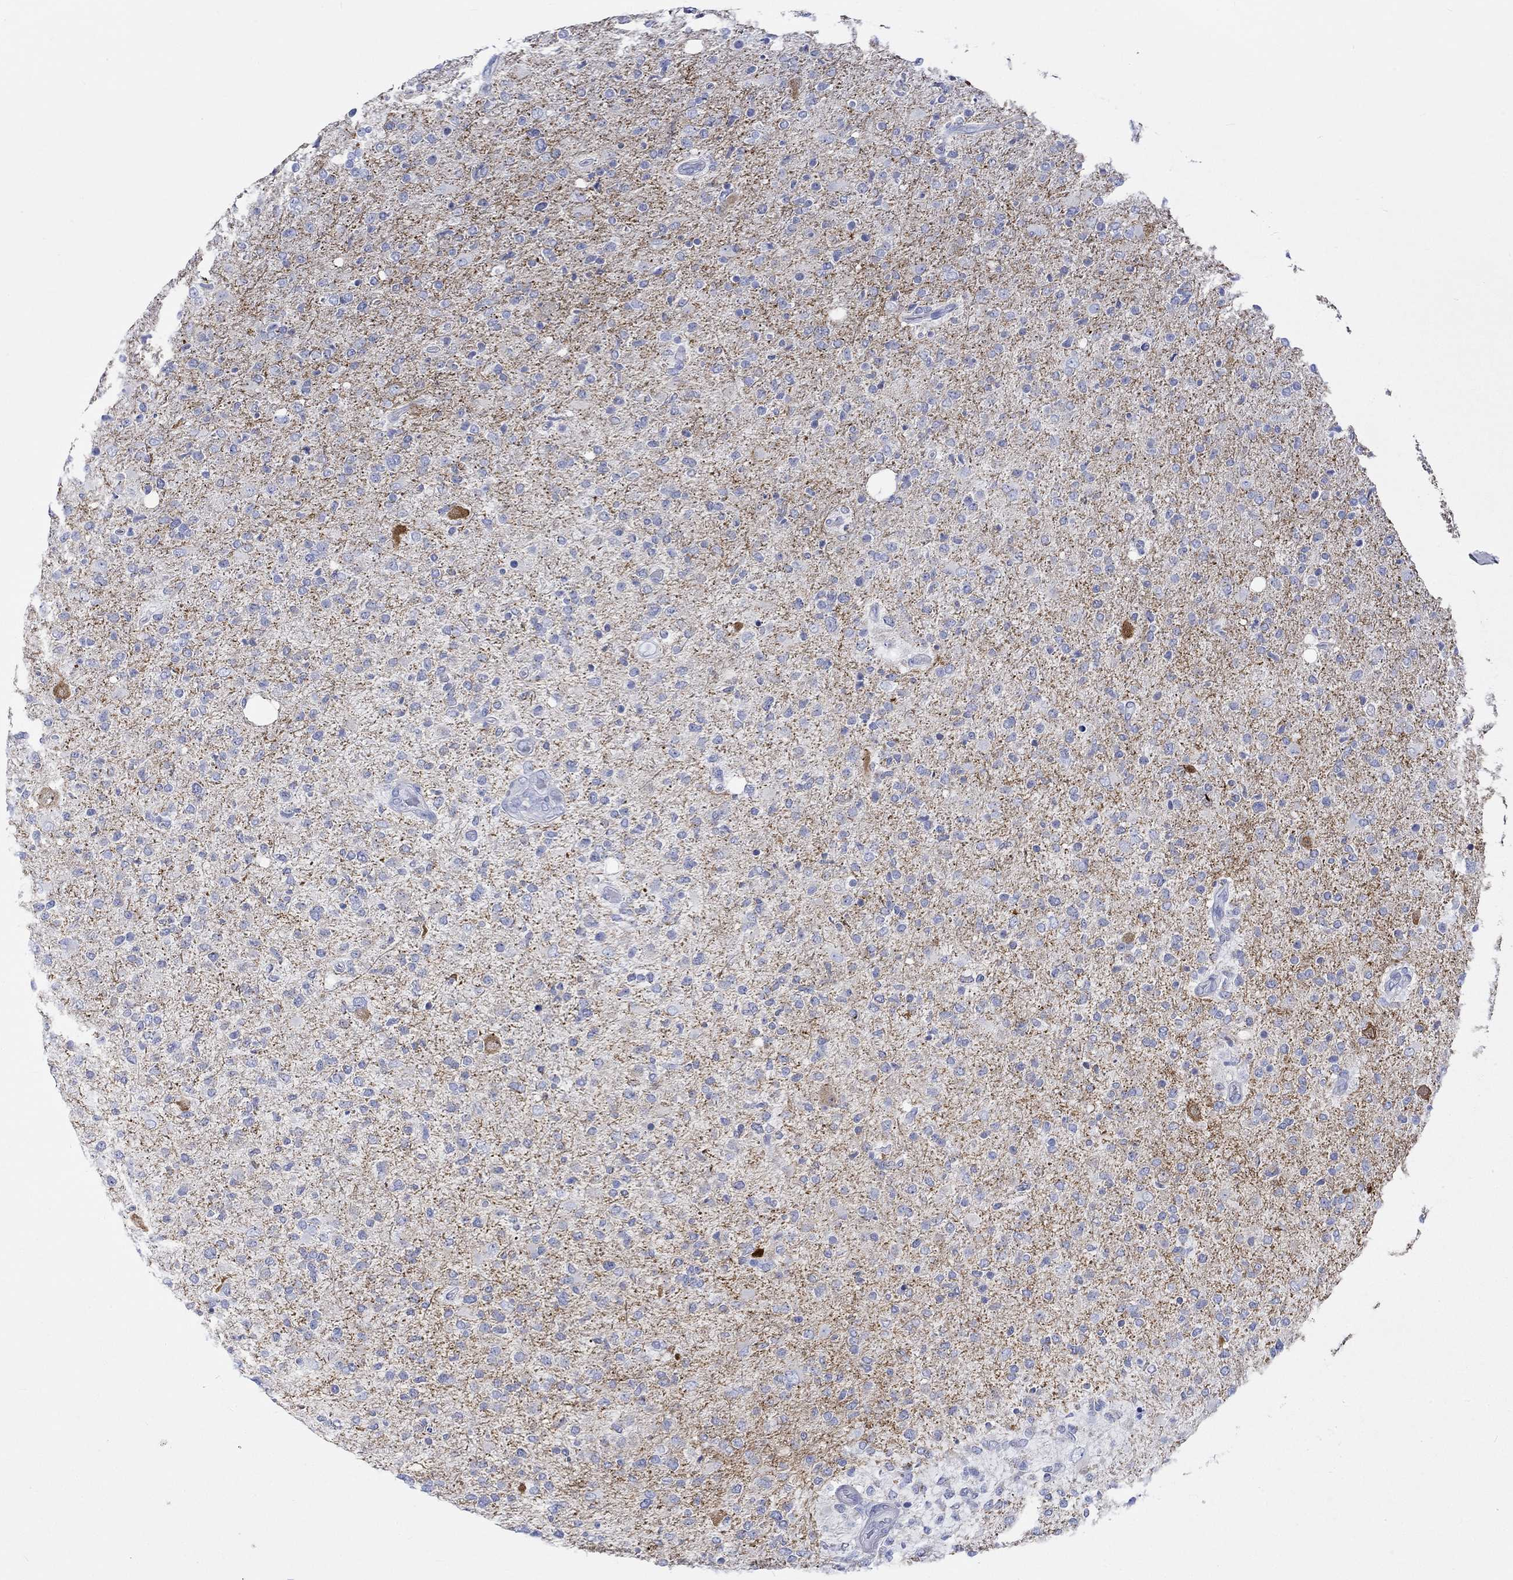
{"staining": {"intensity": "strong", "quantity": "<25%", "location": "nuclear"}, "tissue": "glioma", "cell_type": "Tumor cells", "image_type": "cancer", "snomed": [{"axis": "morphology", "description": "Glioma, malignant, High grade"}, {"axis": "topography", "description": "Cerebral cortex"}], "caption": "Immunohistochemical staining of human high-grade glioma (malignant) displays medium levels of strong nuclear staining in approximately <25% of tumor cells.", "gene": "CPLX2", "patient": {"sex": "male", "age": 70}}